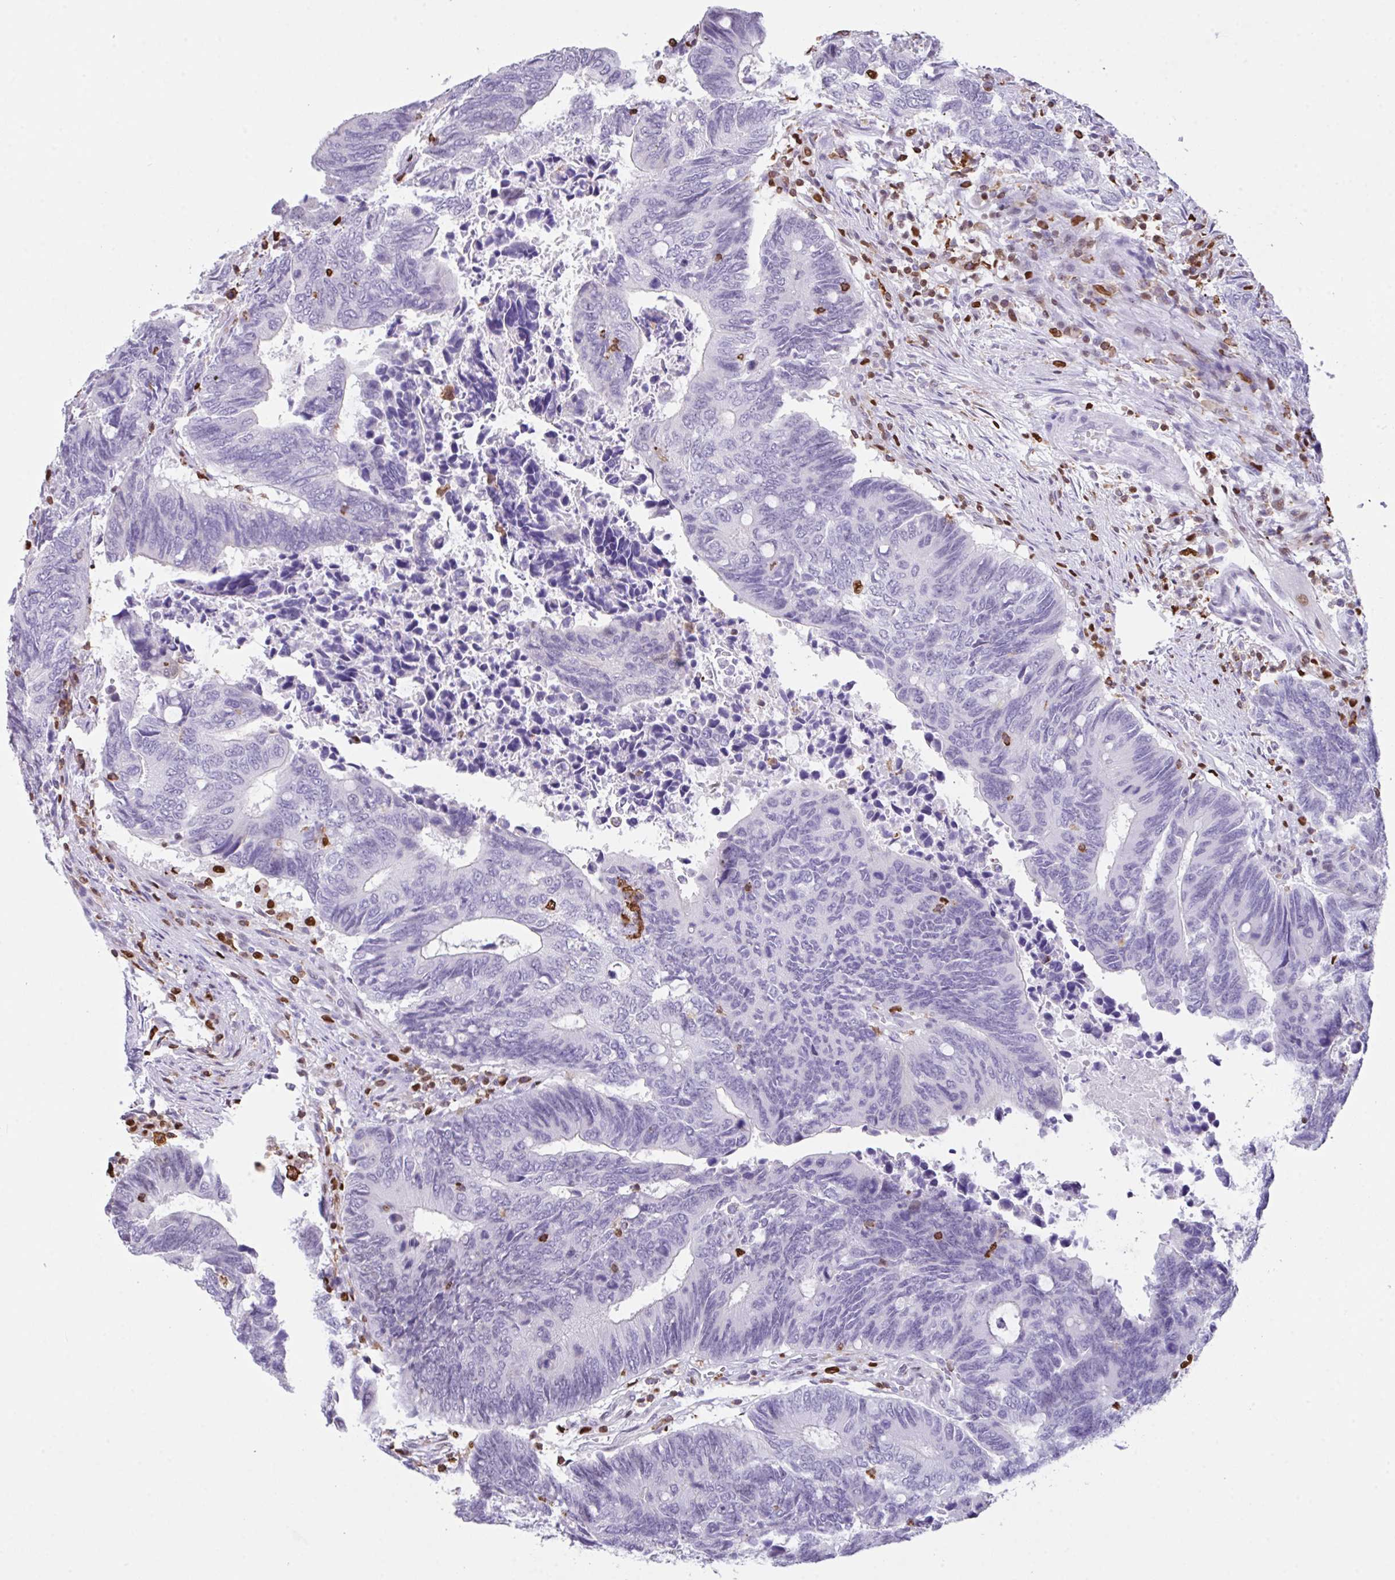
{"staining": {"intensity": "negative", "quantity": "none", "location": "none"}, "tissue": "colorectal cancer", "cell_type": "Tumor cells", "image_type": "cancer", "snomed": [{"axis": "morphology", "description": "Adenocarcinoma, NOS"}, {"axis": "topography", "description": "Colon"}], "caption": "Immunohistochemistry (IHC) histopathology image of human adenocarcinoma (colorectal) stained for a protein (brown), which exhibits no staining in tumor cells. (DAB (3,3'-diaminobenzidine) immunohistochemistry (IHC) visualized using brightfield microscopy, high magnification).", "gene": "BTBD10", "patient": {"sex": "male", "age": 87}}